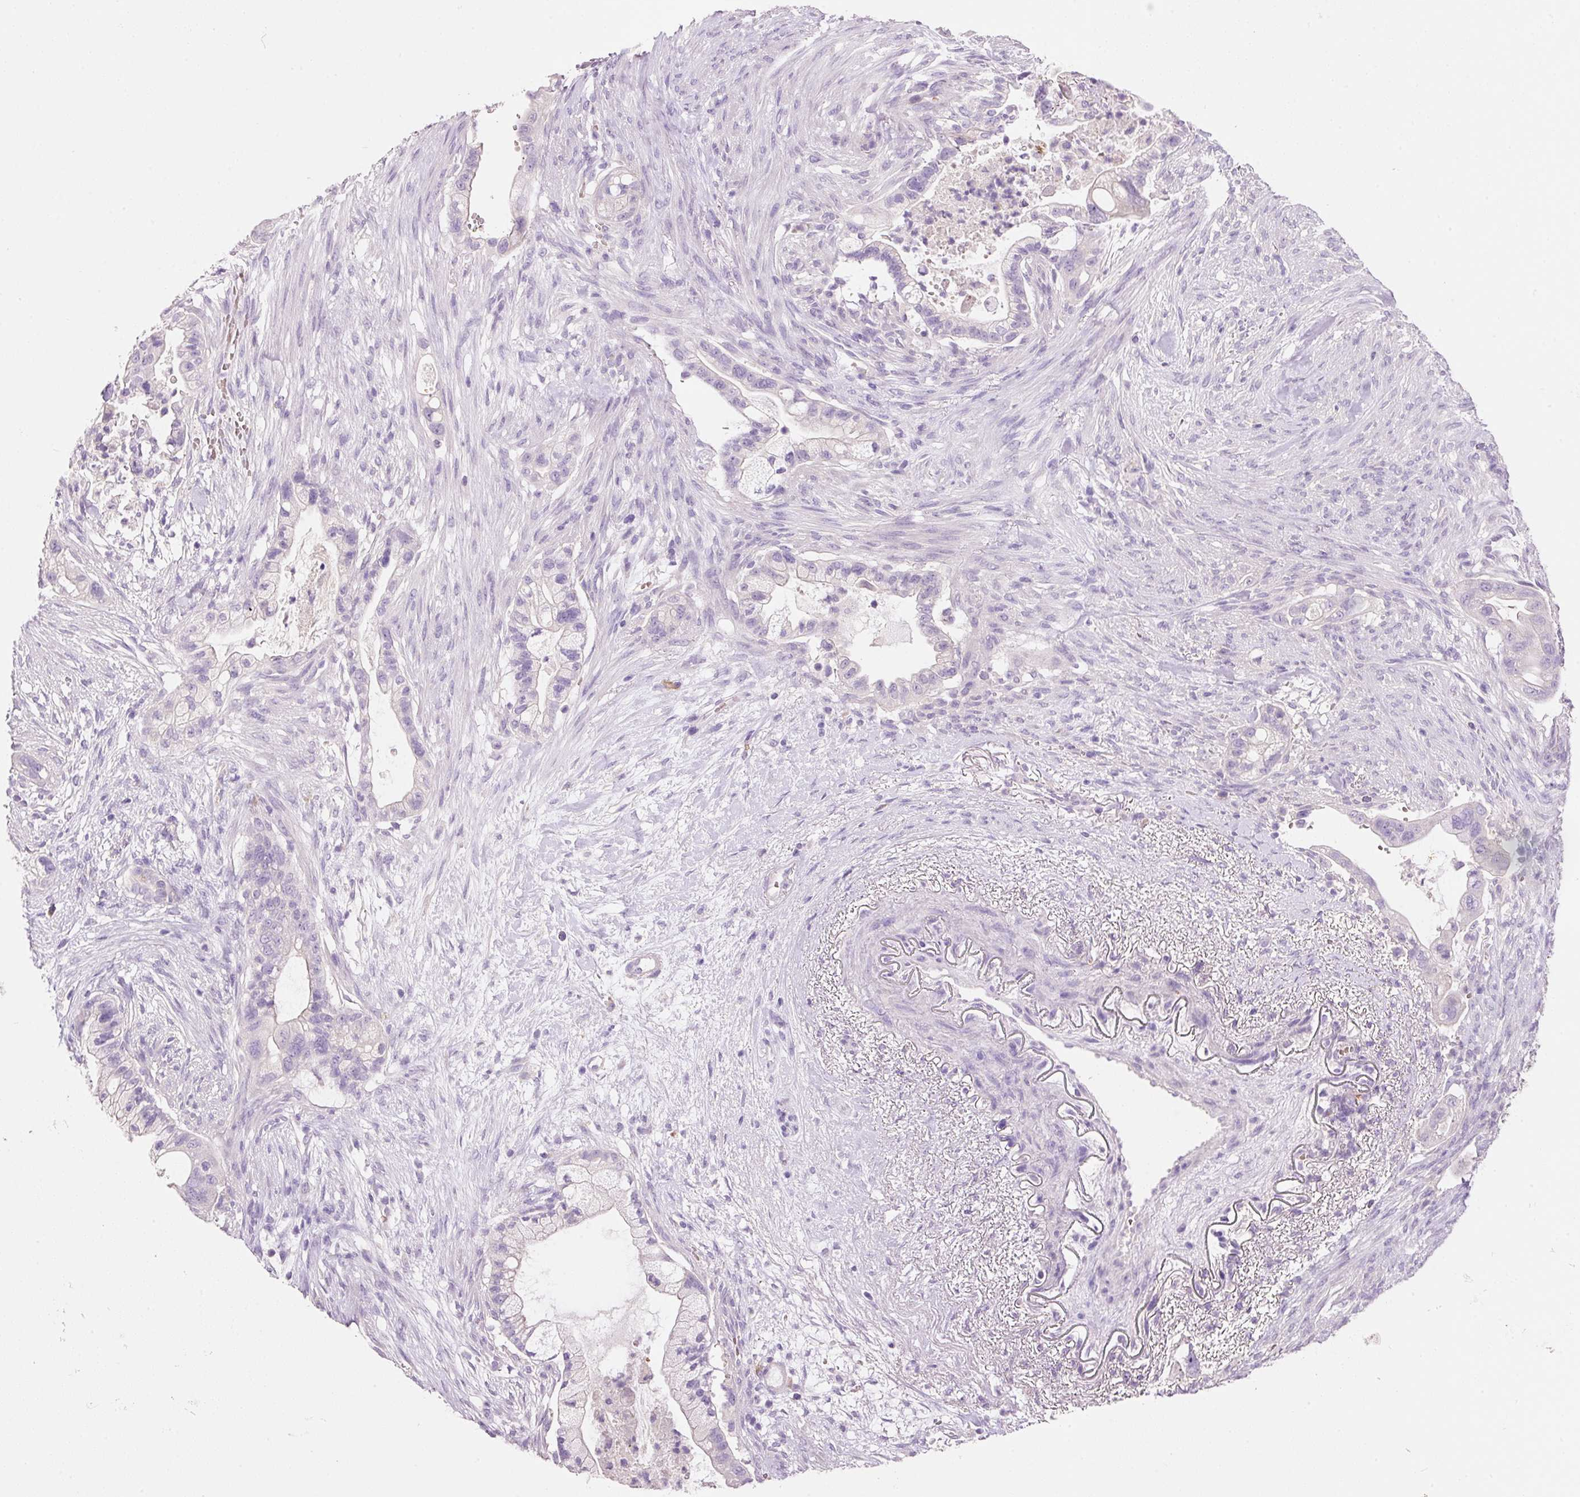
{"staining": {"intensity": "negative", "quantity": "none", "location": "none"}, "tissue": "pancreatic cancer", "cell_type": "Tumor cells", "image_type": "cancer", "snomed": [{"axis": "morphology", "description": "Adenocarcinoma, NOS"}, {"axis": "topography", "description": "Pancreas"}], "caption": "This is an IHC micrograph of pancreatic adenocarcinoma. There is no positivity in tumor cells.", "gene": "TENT5C", "patient": {"sex": "male", "age": 44}}